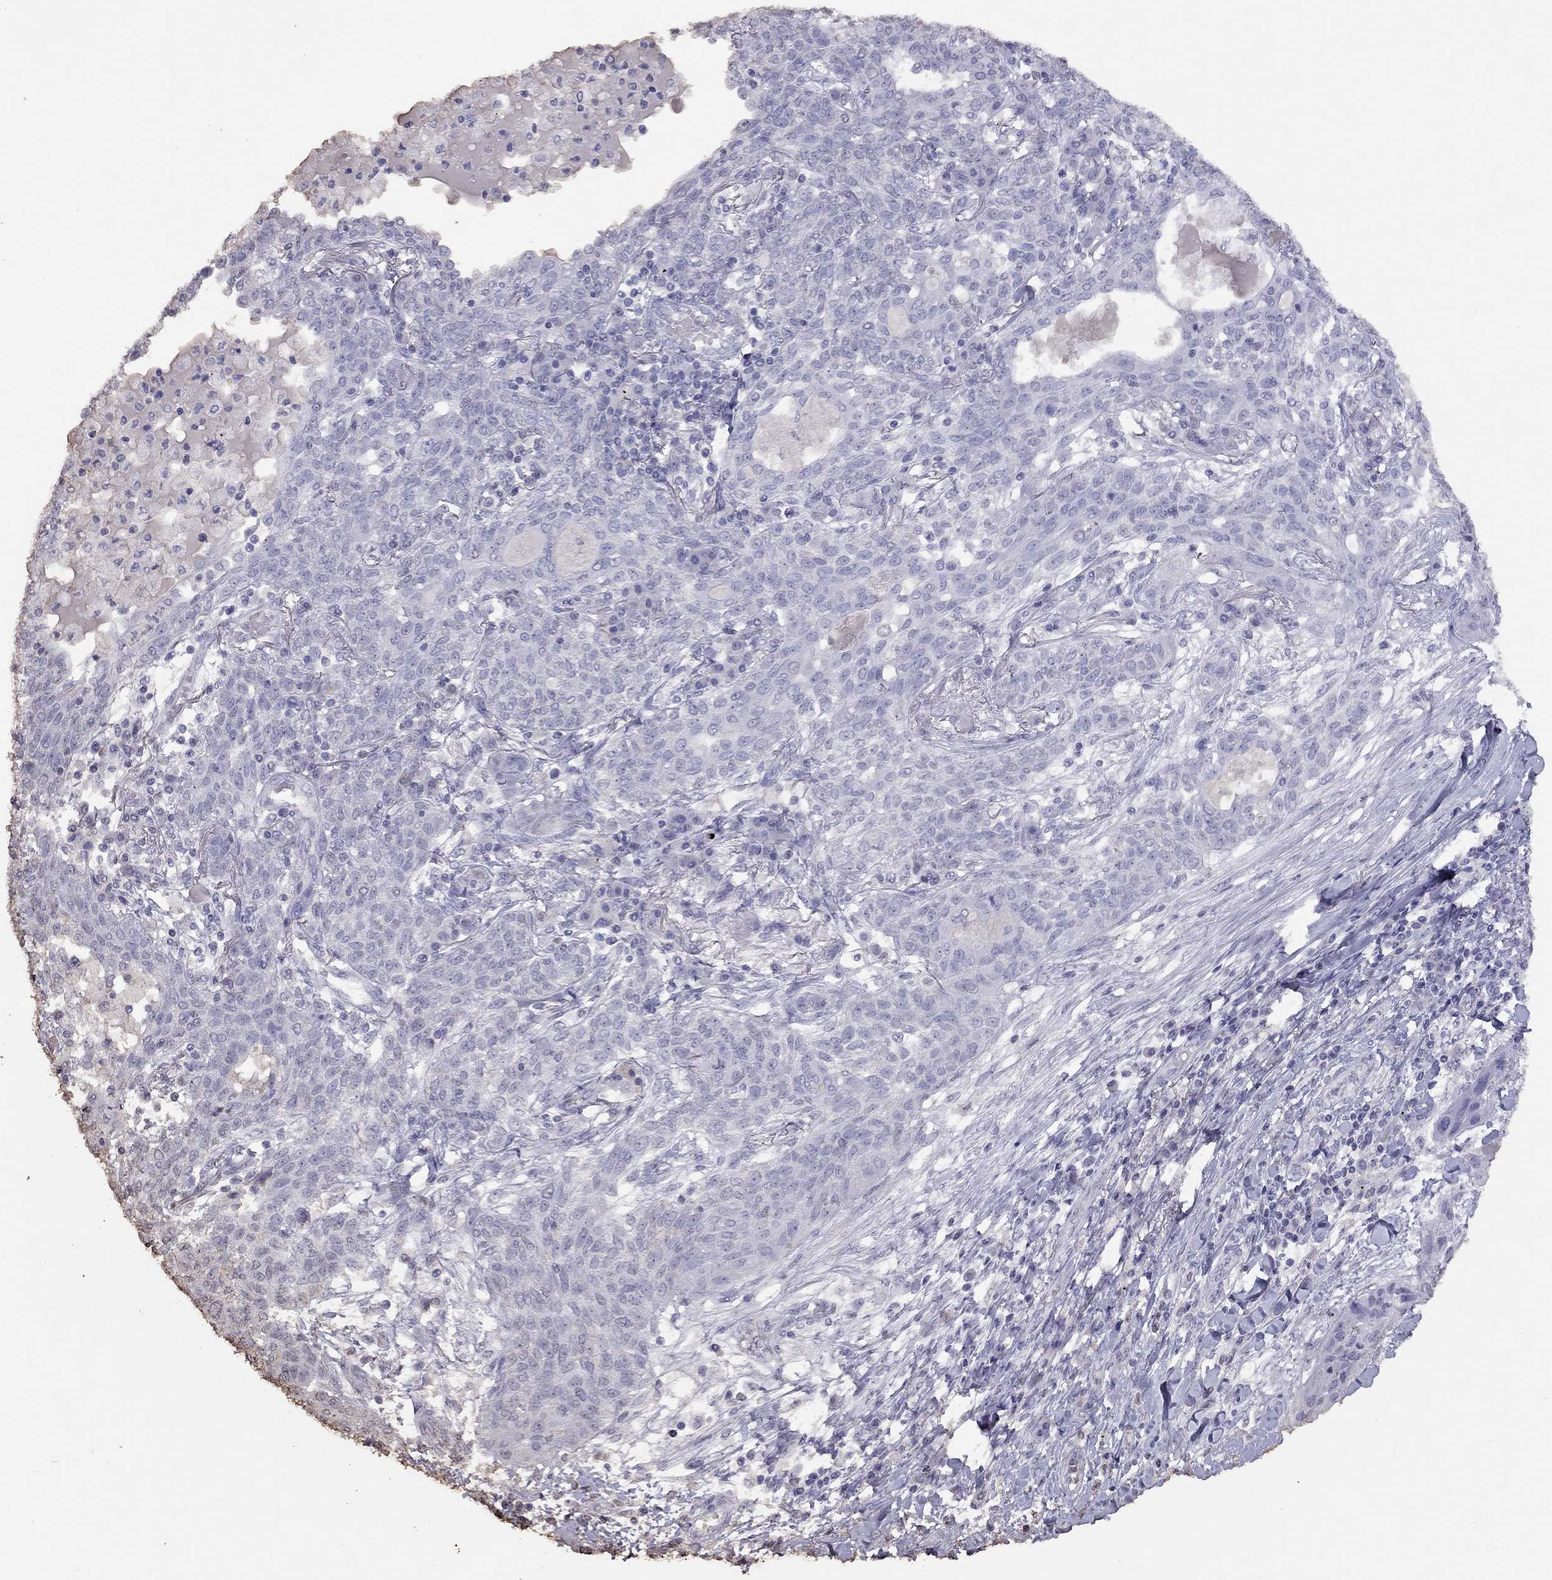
{"staining": {"intensity": "negative", "quantity": "none", "location": "none"}, "tissue": "lung cancer", "cell_type": "Tumor cells", "image_type": "cancer", "snomed": [{"axis": "morphology", "description": "Squamous cell carcinoma, NOS"}, {"axis": "topography", "description": "Lung"}], "caption": "This is an IHC image of human lung squamous cell carcinoma. There is no staining in tumor cells.", "gene": "SUN3", "patient": {"sex": "female", "age": 70}}